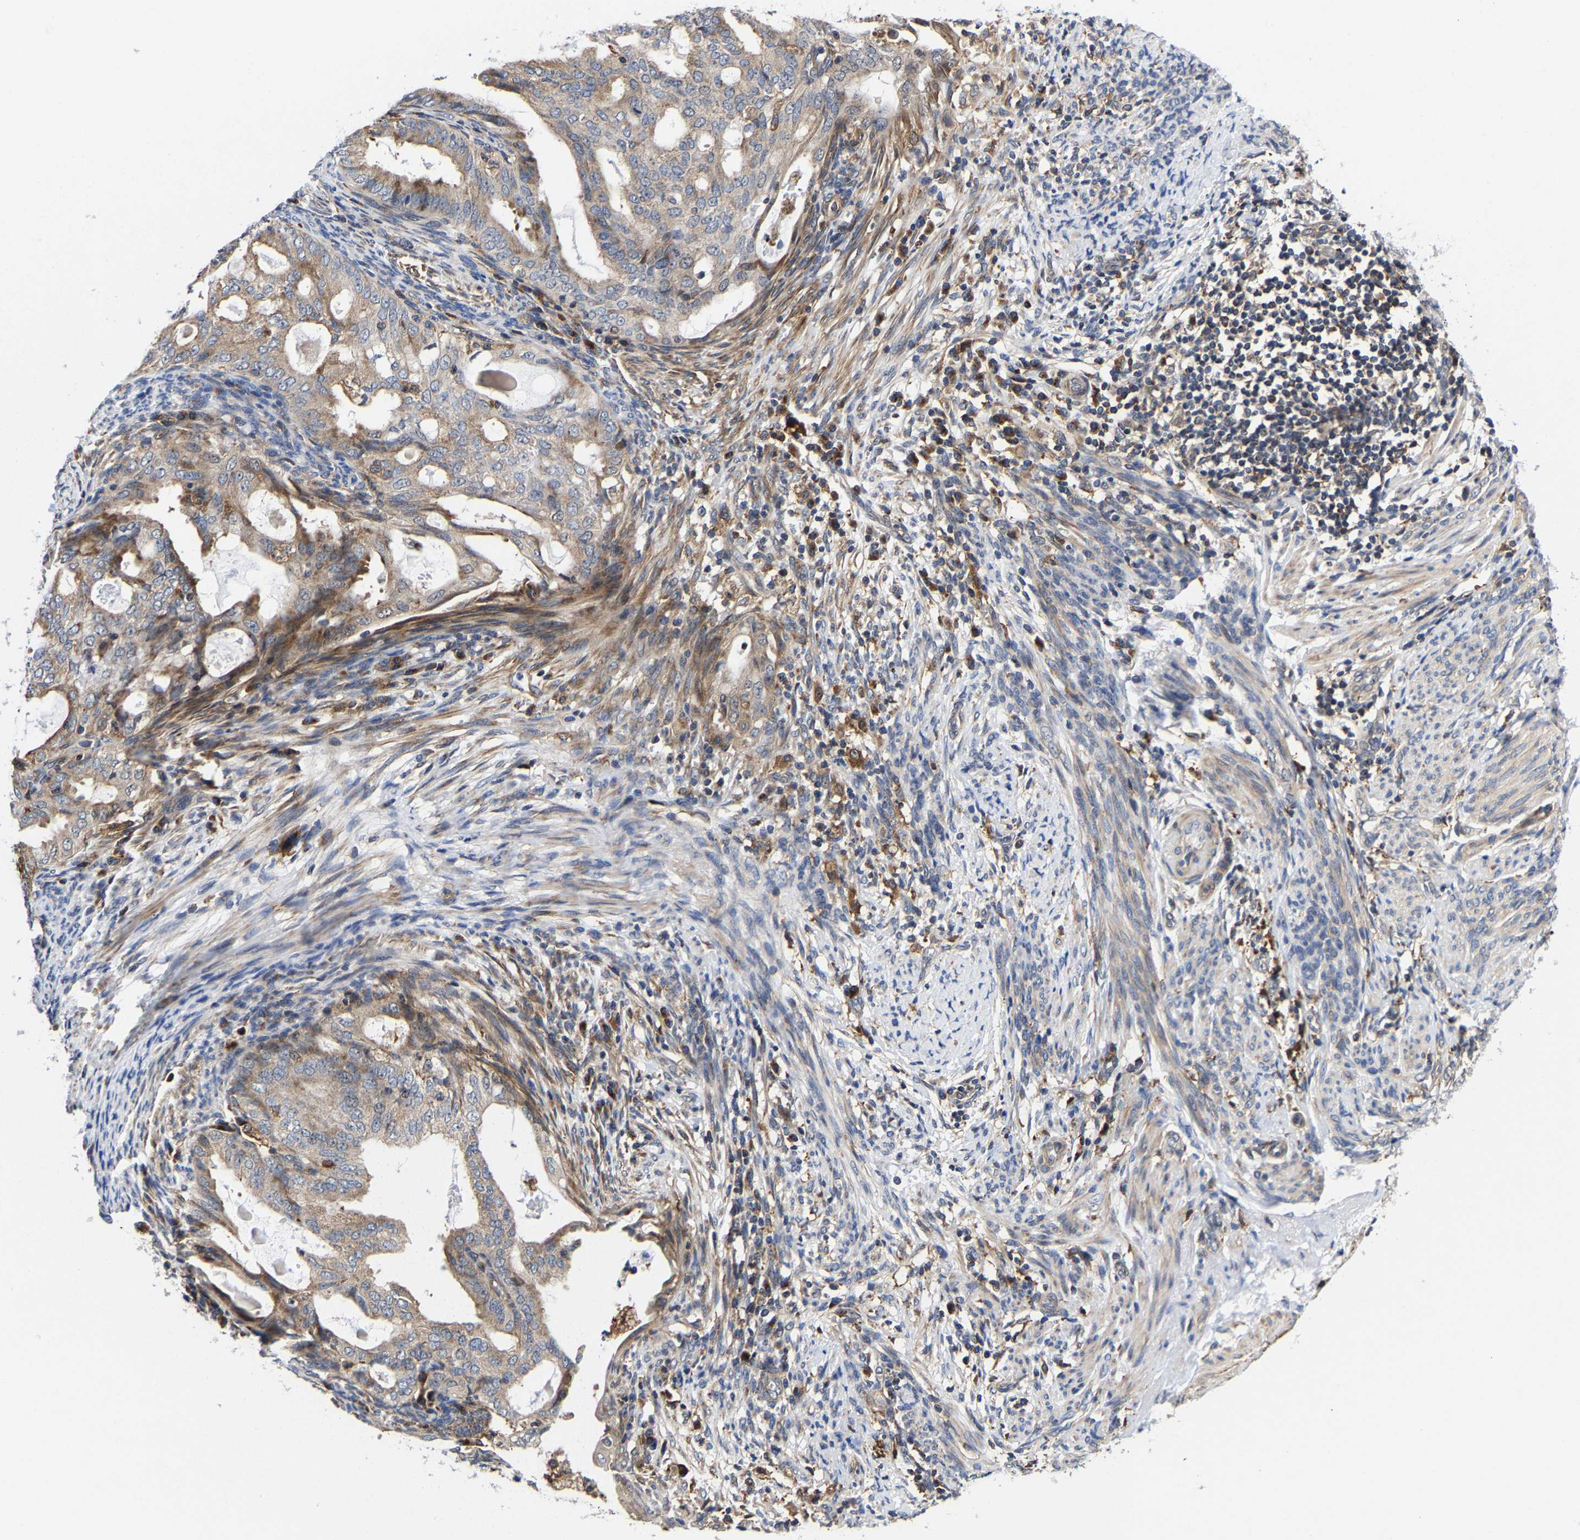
{"staining": {"intensity": "moderate", "quantity": ">75%", "location": "cytoplasmic/membranous"}, "tissue": "endometrial cancer", "cell_type": "Tumor cells", "image_type": "cancer", "snomed": [{"axis": "morphology", "description": "Adenocarcinoma, NOS"}, {"axis": "topography", "description": "Endometrium"}], "caption": "Brown immunohistochemical staining in human endometrial cancer (adenocarcinoma) exhibits moderate cytoplasmic/membranous positivity in about >75% of tumor cells. (IHC, brightfield microscopy, high magnification).", "gene": "PFKFB3", "patient": {"sex": "female", "age": 58}}